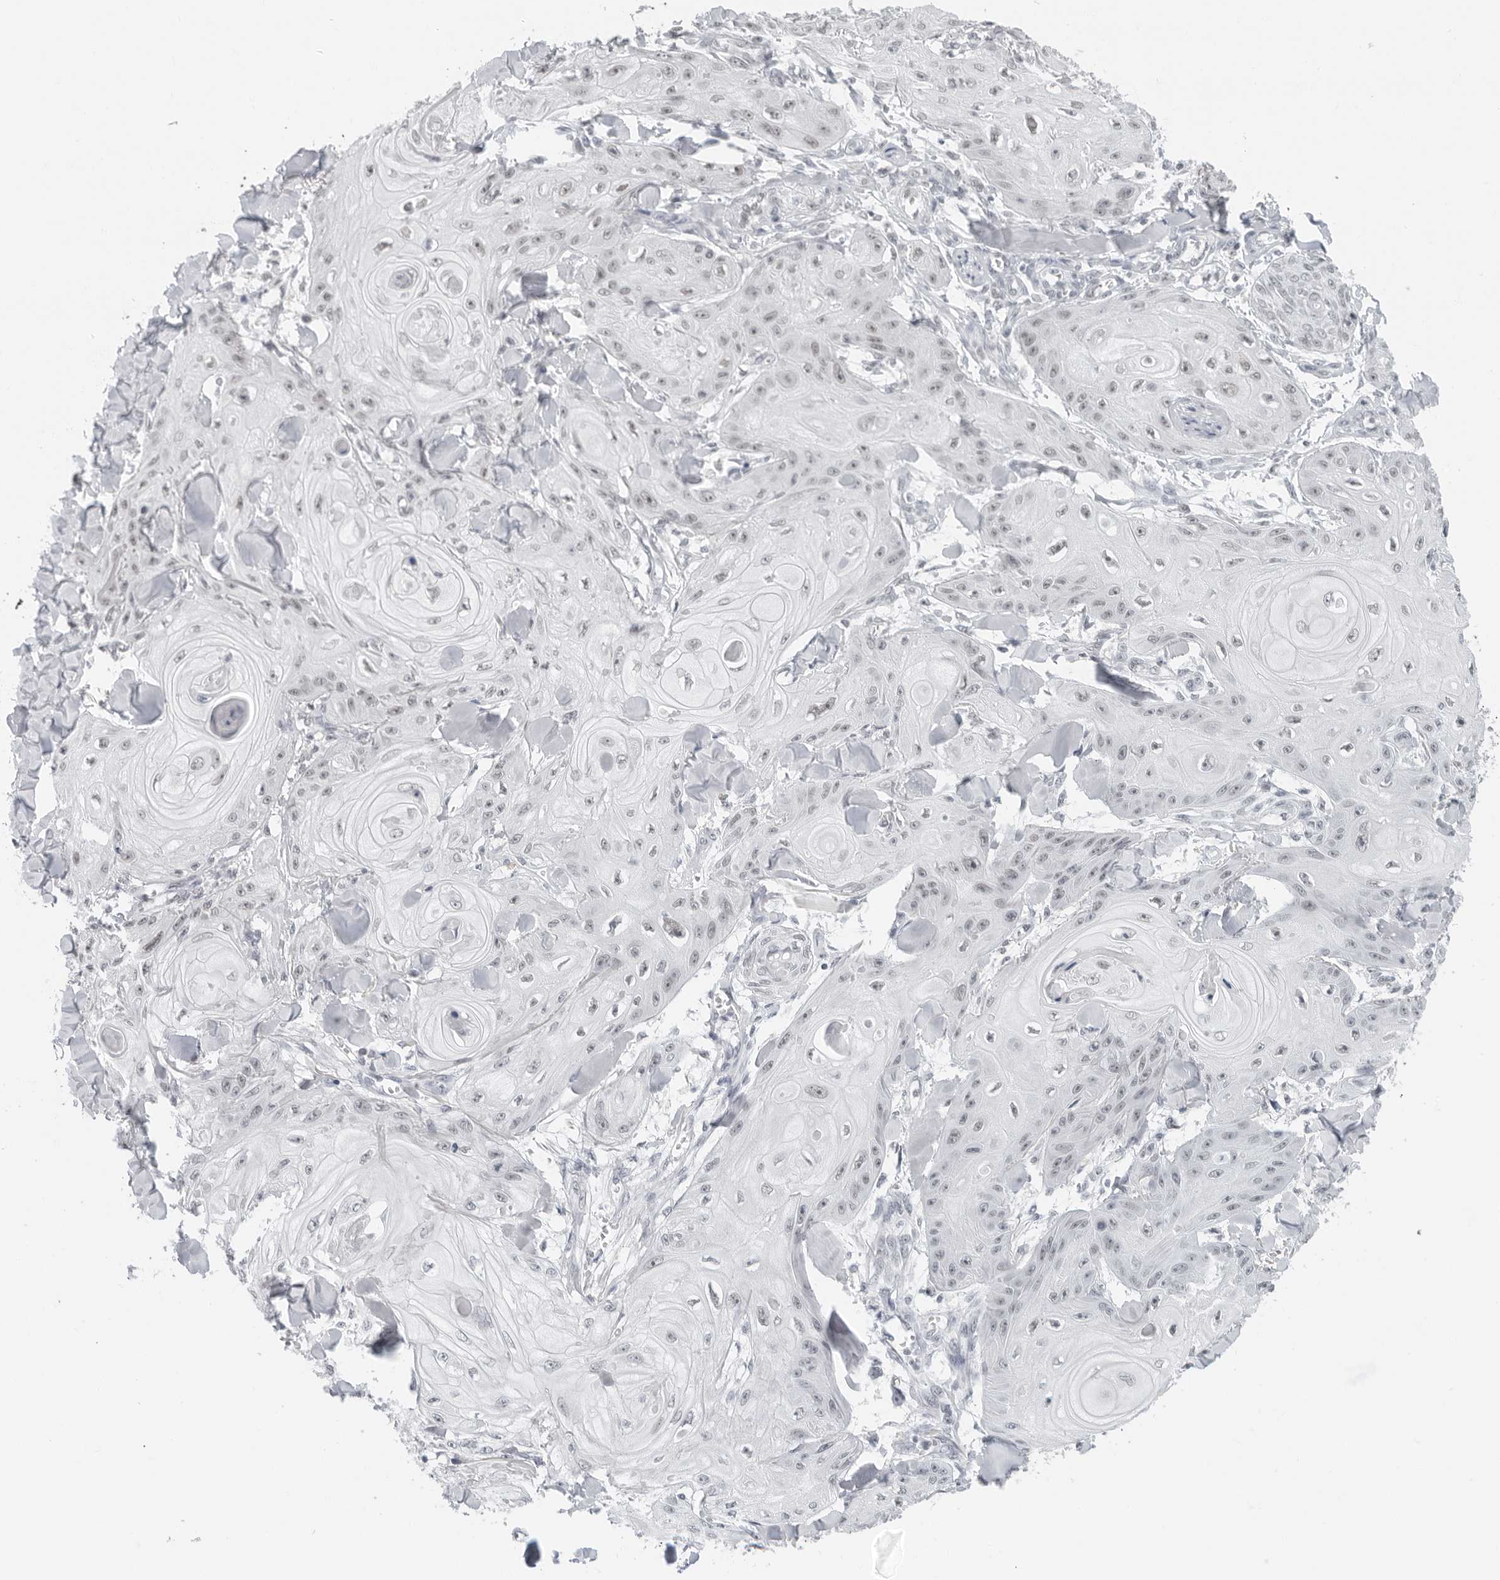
{"staining": {"intensity": "weak", "quantity": ">75%", "location": "nuclear"}, "tissue": "skin cancer", "cell_type": "Tumor cells", "image_type": "cancer", "snomed": [{"axis": "morphology", "description": "Squamous cell carcinoma, NOS"}, {"axis": "topography", "description": "Skin"}], "caption": "DAB immunohistochemical staining of squamous cell carcinoma (skin) shows weak nuclear protein expression in about >75% of tumor cells. (Stains: DAB (3,3'-diaminobenzidine) in brown, nuclei in blue, Microscopy: brightfield microscopy at high magnification).", "gene": "FLG2", "patient": {"sex": "male", "age": 74}}